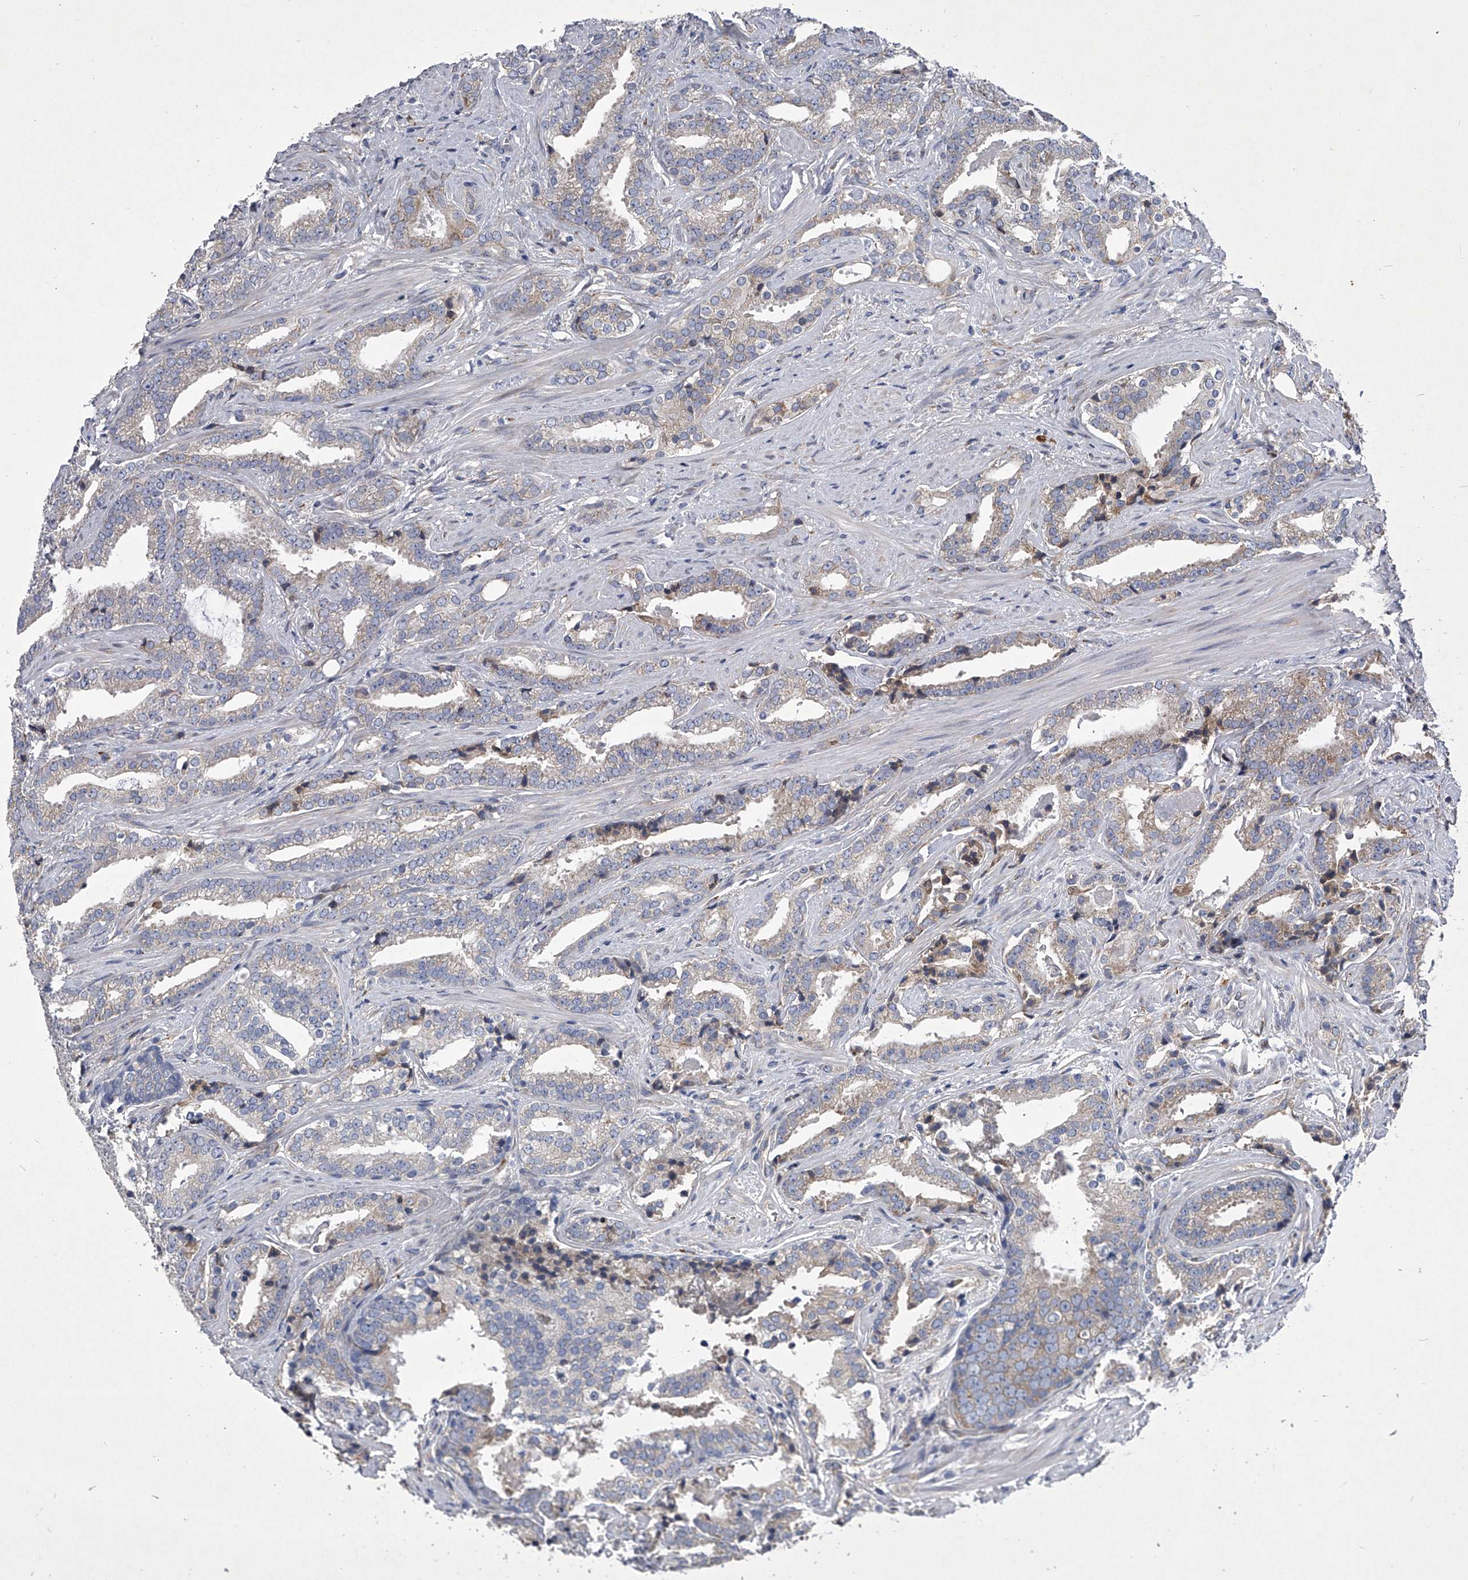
{"staining": {"intensity": "negative", "quantity": "none", "location": "none"}, "tissue": "prostate cancer", "cell_type": "Tumor cells", "image_type": "cancer", "snomed": [{"axis": "morphology", "description": "Adenocarcinoma, Low grade"}, {"axis": "topography", "description": "Prostate"}], "caption": "A photomicrograph of prostate cancer (low-grade adenocarcinoma) stained for a protein displays no brown staining in tumor cells.", "gene": "CCR4", "patient": {"sex": "male", "age": 67}}